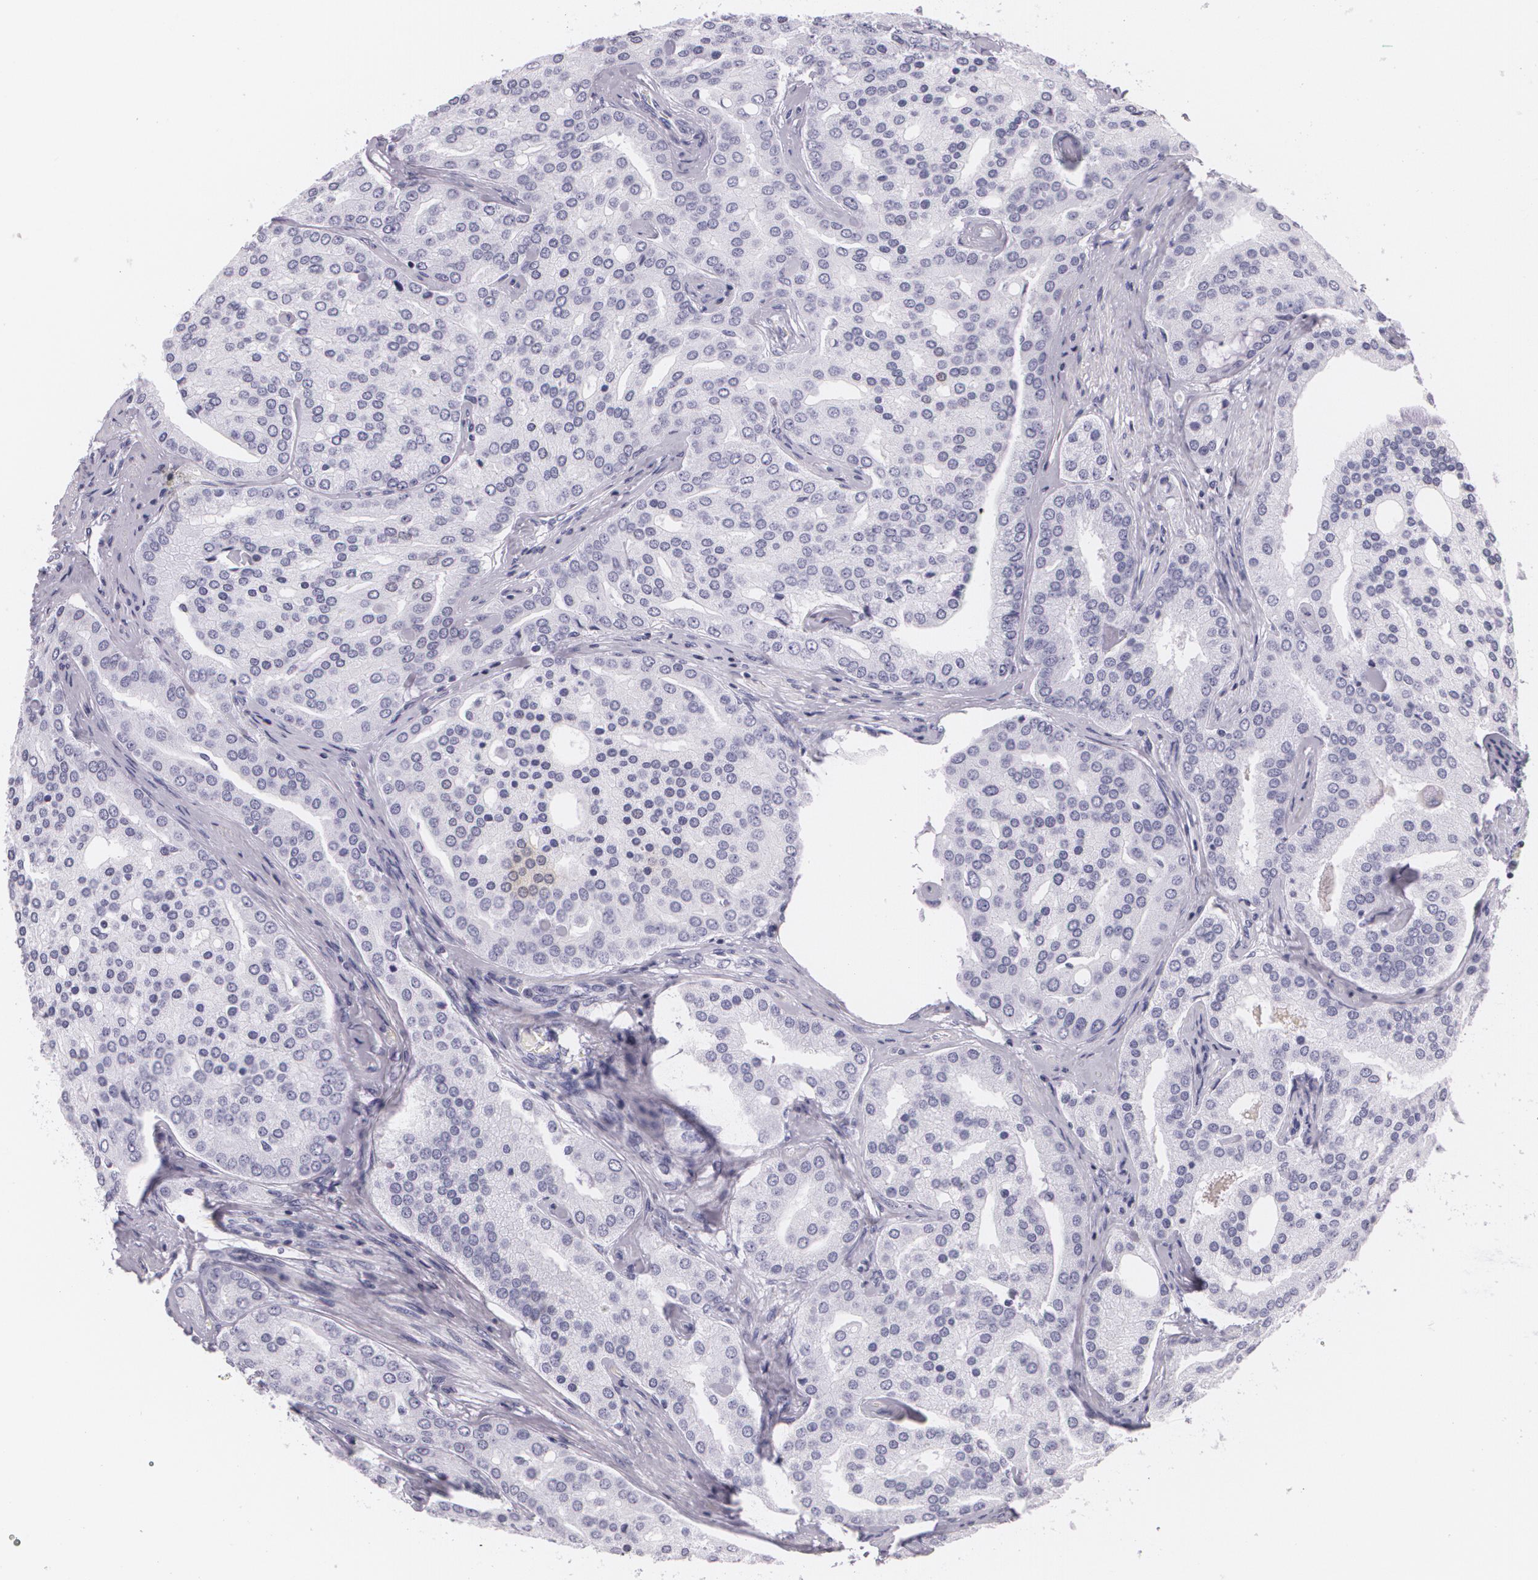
{"staining": {"intensity": "negative", "quantity": "none", "location": "none"}, "tissue": "prostate cancer", "cell_type": "Tumor cells", "image_type": "cancer", "snomed": [{"axis": "morphology", "description": "Adenocarcinoma, High grade"}, {"axis": "topography", "description": "Prostate"}], "caption": "Tumor cells show no significant staining in high-grade adenocarcinoma (prostate).", "gene": "DLG4", "patient": {"sex": "male", "age": 64}}